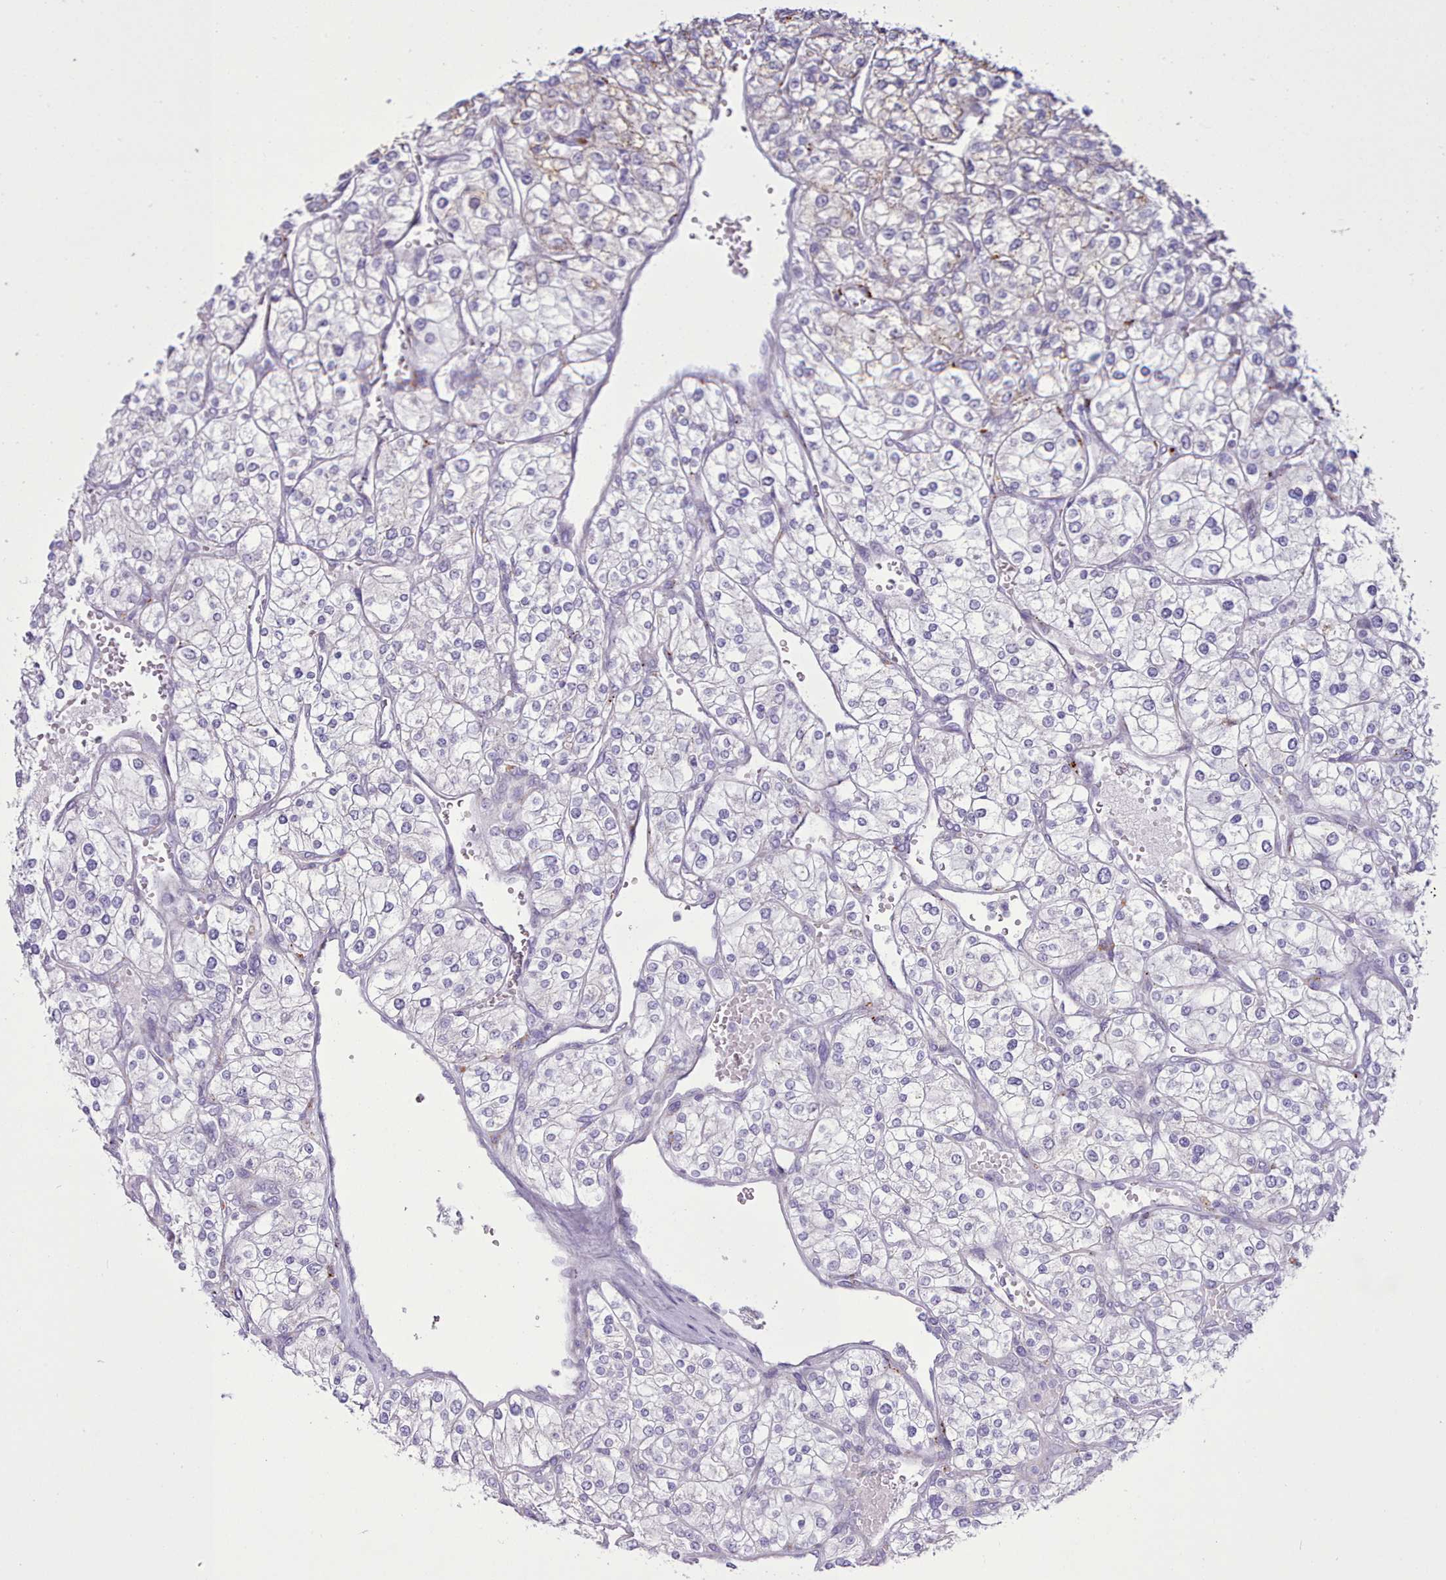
{"staining": {"intensity": "weak", "quantity": "<25%", "location": "cytoplasmic/membranous"}, "tissue": "renal cancer", "cell_type": "Tumor cells", "image_type": "cancer", "snomed": [{"axis": "morphology", "description": "Adenocarcinoma, NOS"}, {"axis": "topography", "description": "Kidney"}], "caption": "Micrograph shows no significant protein expression in tumor cells of renal cancer (adenocarcinoma). The staining was performed using DAB (3,3'-diaminobenzidine) to visualize the protein expression in brown, while the nuclei were stained in blue with hematoxylin (Magnification: 20x).", "gene": "SRD5A1", "patient": {"sex": "male", "age": 80}}